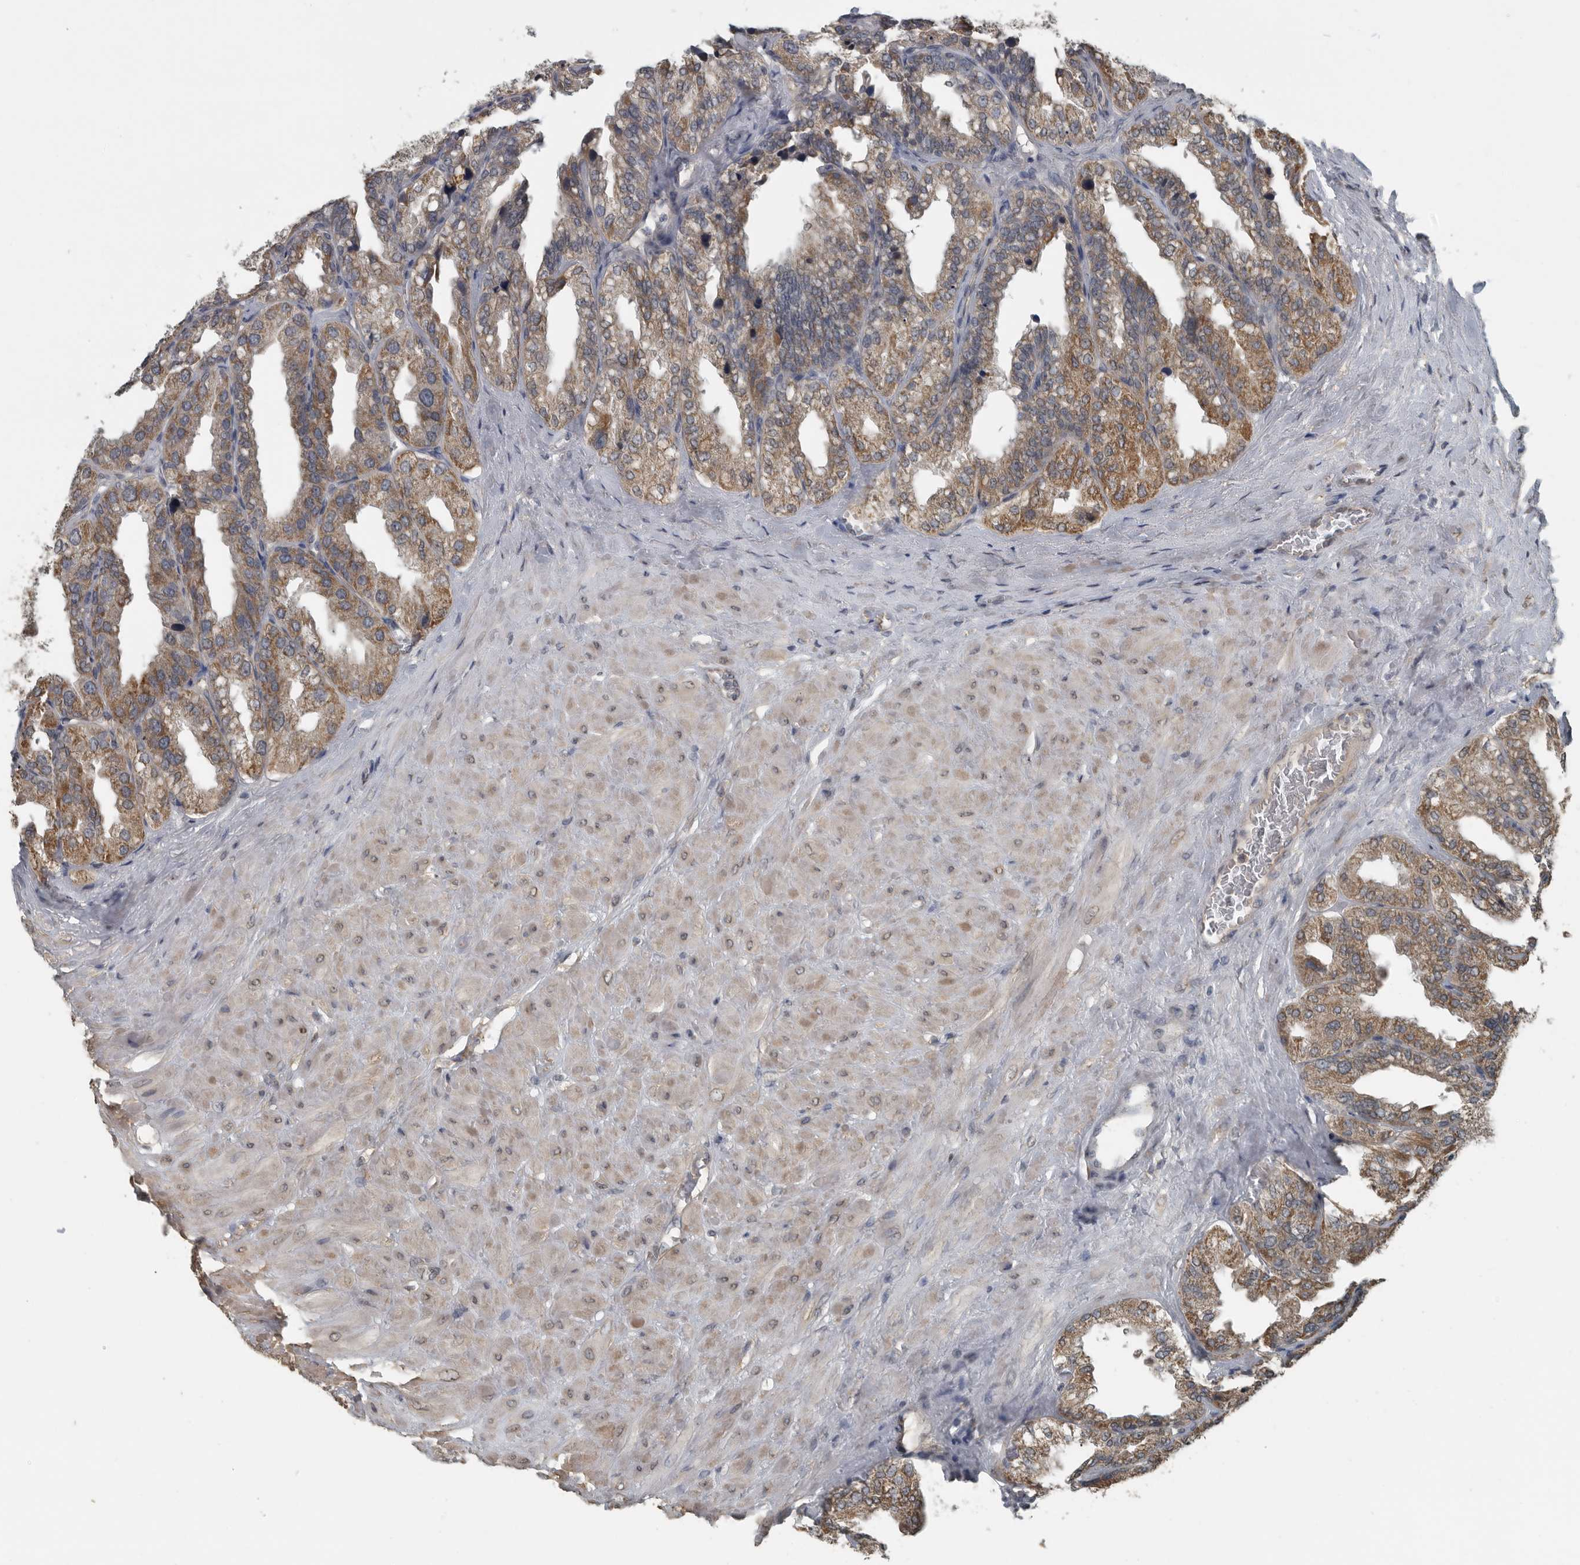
{"staining": {"intensity": "moderate", "quantity": ">75%", "location": "cytoplasmic/membranous"}, "tissue": "seminal vesicle", "cell_type": "Glandular cells", "image_type": "normal", "snomed": [{"axis": "morphology", "description": "Normal tissue, NOS"}, {"axis": "topography", "description": "Prostate"}, {"axis": "topography", "description": "Seminal veicle"}], "caption": "Brown immunohistochemical staining in unremarkable human seminal vesicle exhibits moderate cytoplasmic/membranous expression in approximately >75% of glandular cells.", "gene": "AFAP1", "patient": {"sex": "male", "age": 51}}